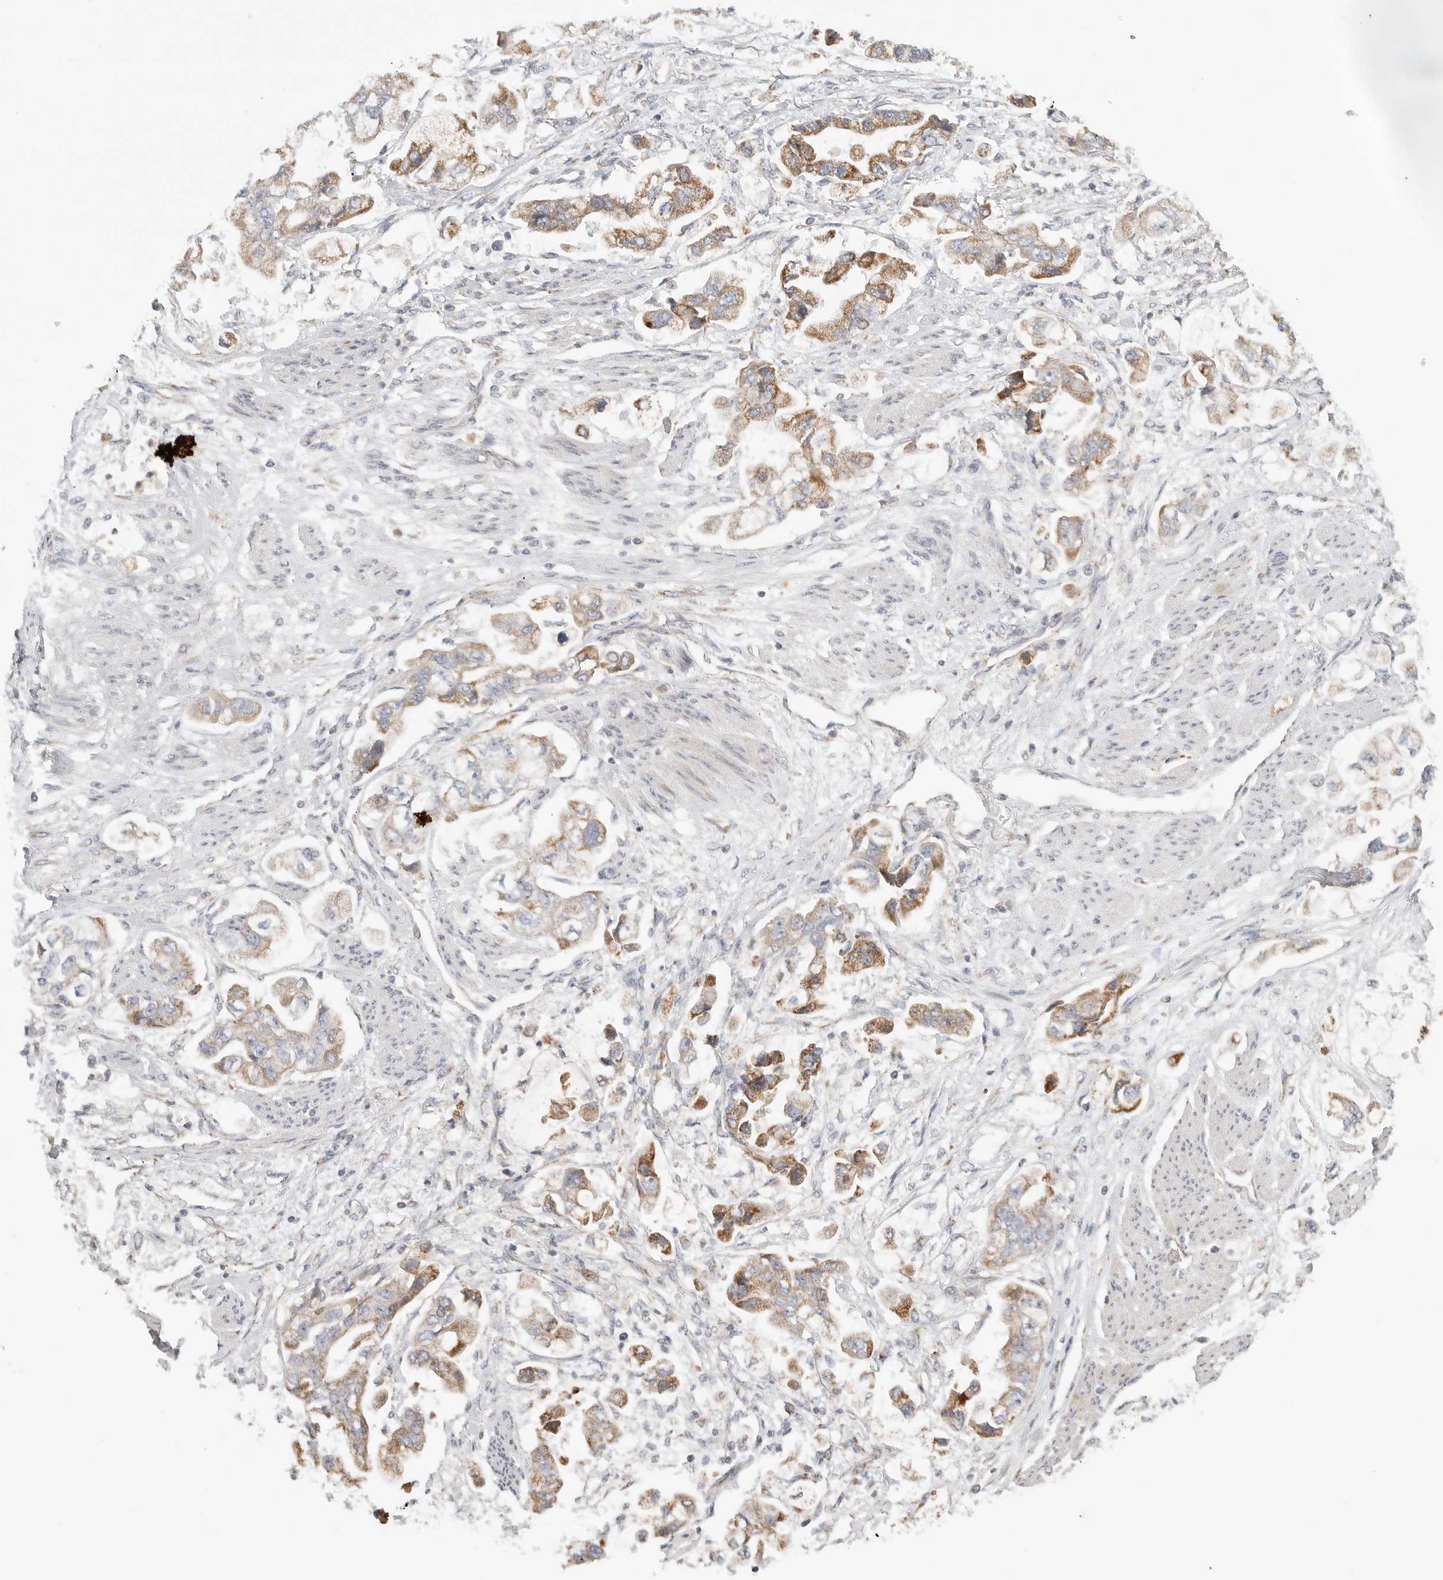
{"staining": {"intensity": "moderate", "quantity": ">75%", "location": "cytoplasmic/membranous"}, "tissue": "stomach cancer", "cell_type": "Tumor cells", "image_type": "cancer", "snomed": [{"axis": "morphology", "description": "Adenocarcinoma, NOS"}, {"axis": "topography", "description": "Stomach"}], "caption": "About >75% of tumor cells in human stomach adenocarcinoma demonstrate moderate cytoplasmic/membranous protein staining as visualized by brown immunohistochemical staining.", "gene": "SLC25A26", "patient": {"sex": "male", "age": 62}}